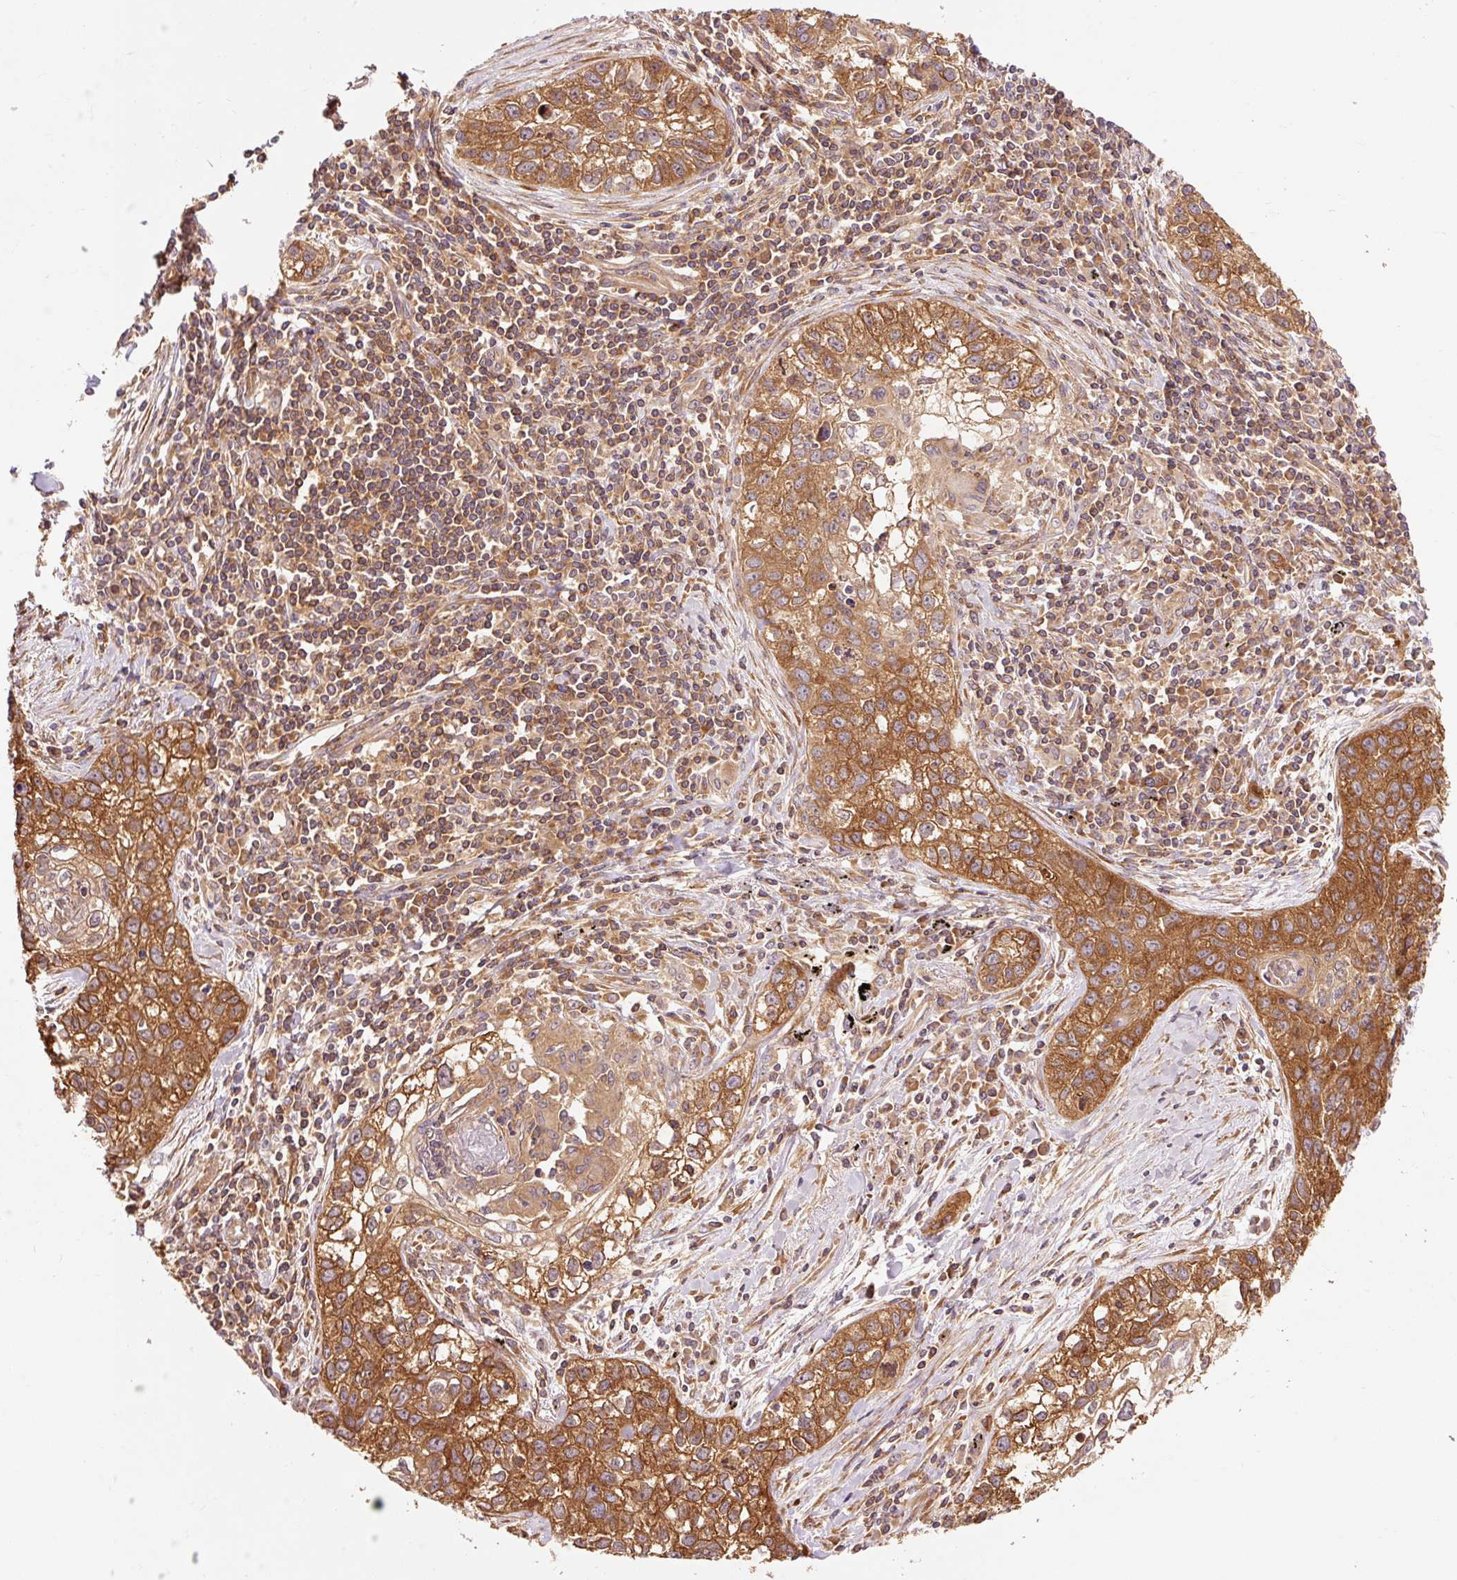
{"staining": {"intensity": "moderate", "quantity": ">75%", "location": "cytoplasmic/membranous"}, "tissue": "lung cancer", "cell_type": "Tumor cells", "image_type": "cancer", "snomed": [{"axis": "morphology", "description": "Squamous cell carcinoma, NOS"}, {"axis": "topography", "description": "Lung"}], "caption": "Tumor cells exhibit moderate cytoplasmic/membranous positivity in approximately >75% of cells in squamous cell carcinoma (lung).", "gene": "PDAP1", "patient": {"sex": "male", "age": 74}}